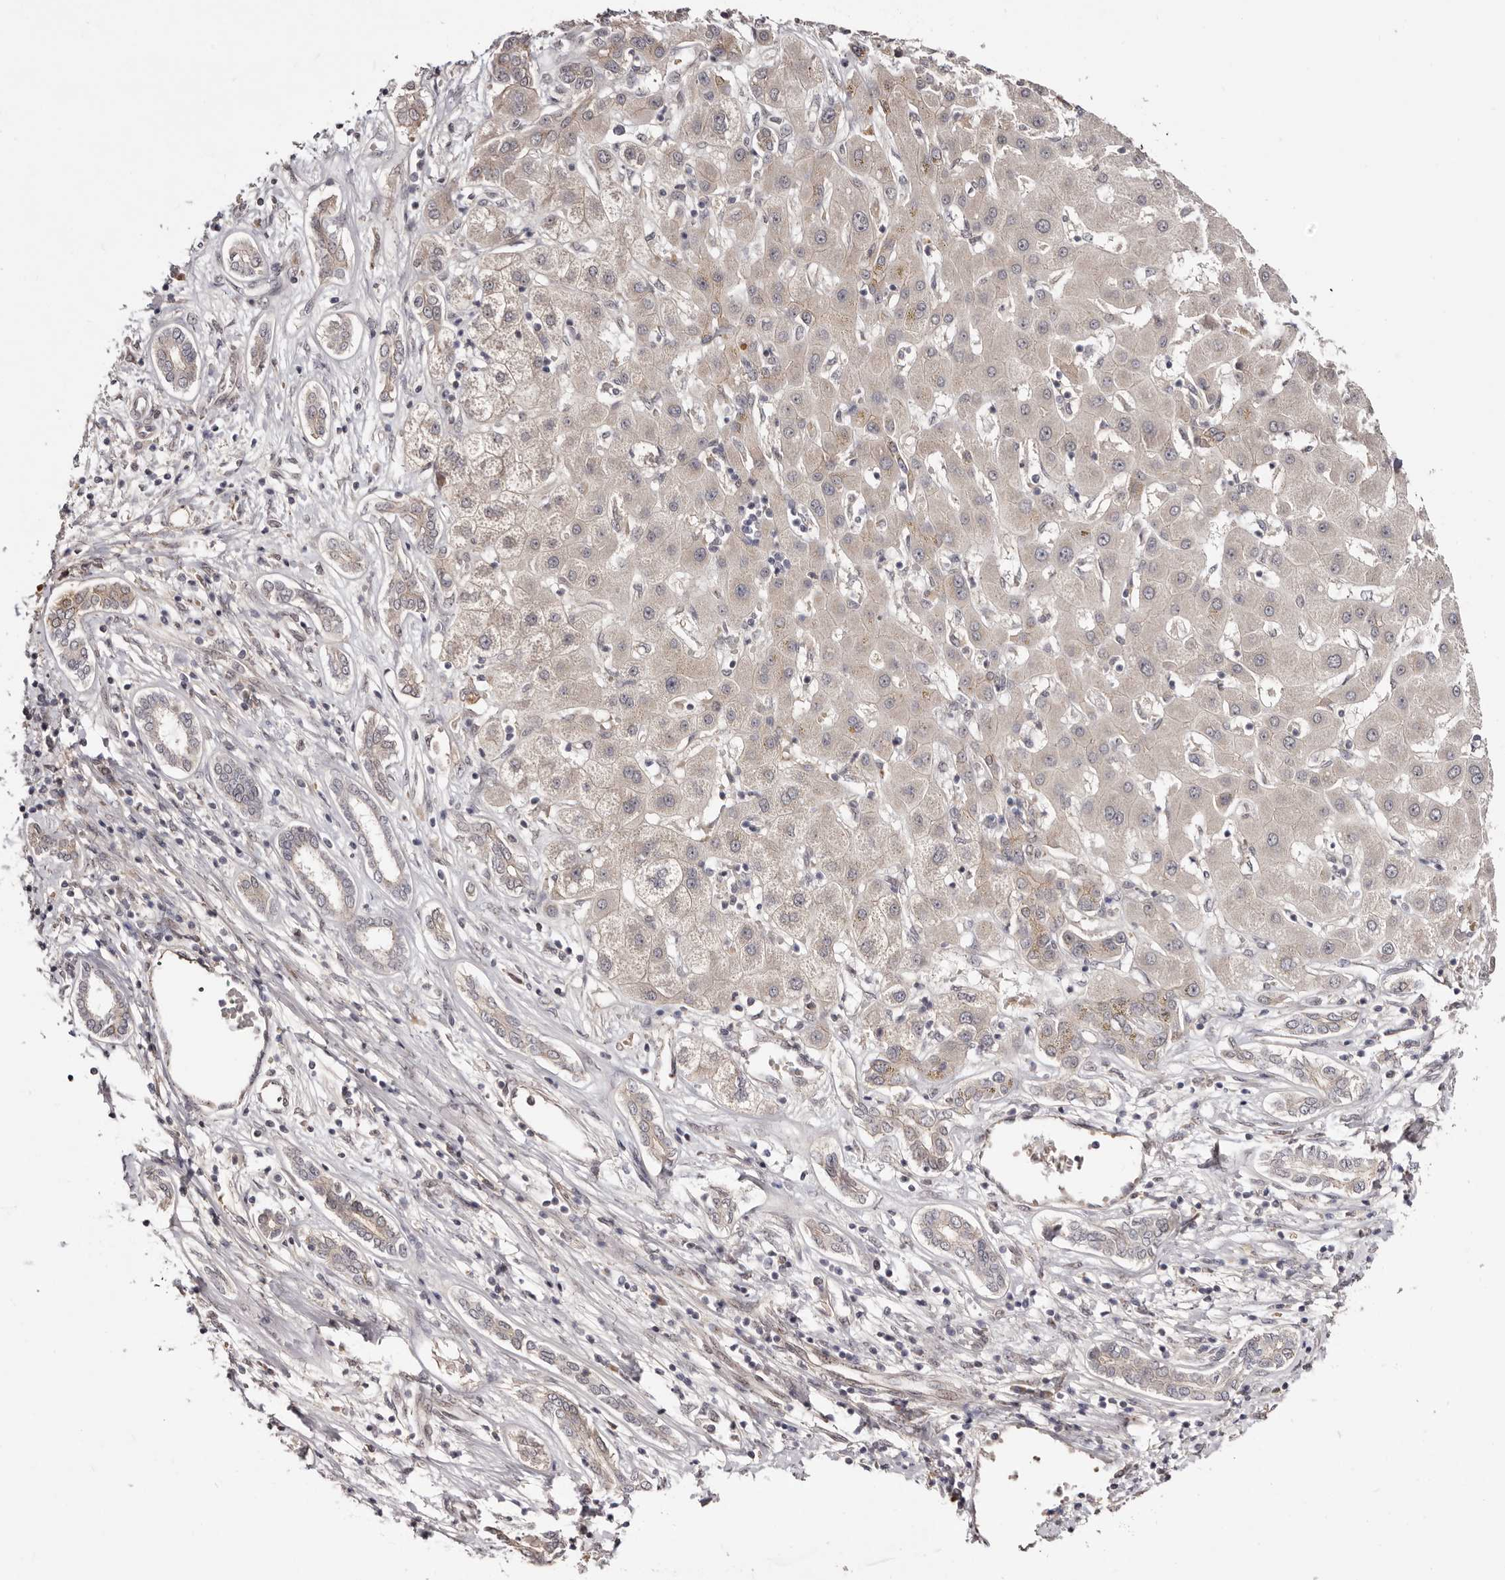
{"staining": {"intensity": "negative", "quantity": "none", "location": "none"}, "tissue": "liver cancer", "cell_type": "Tumor cells", "image_type": "cancer", "snomed": [{"axis": "morphology", "description": "Carcinoma, Hepatocellular, NOS"}, {"axis": "topography", "description": "Liver"}], "caption": "The image shows no staining of tumor cells in hepatocellular carcinoma (liver). Brightfield microscopy of immunohistochemistry (IHC) stained with DAB (brown) and hematoxylin (blue), captured at high magnification.", "gene": "EGR3", "patient": {"sex": "male", "age": 65}}